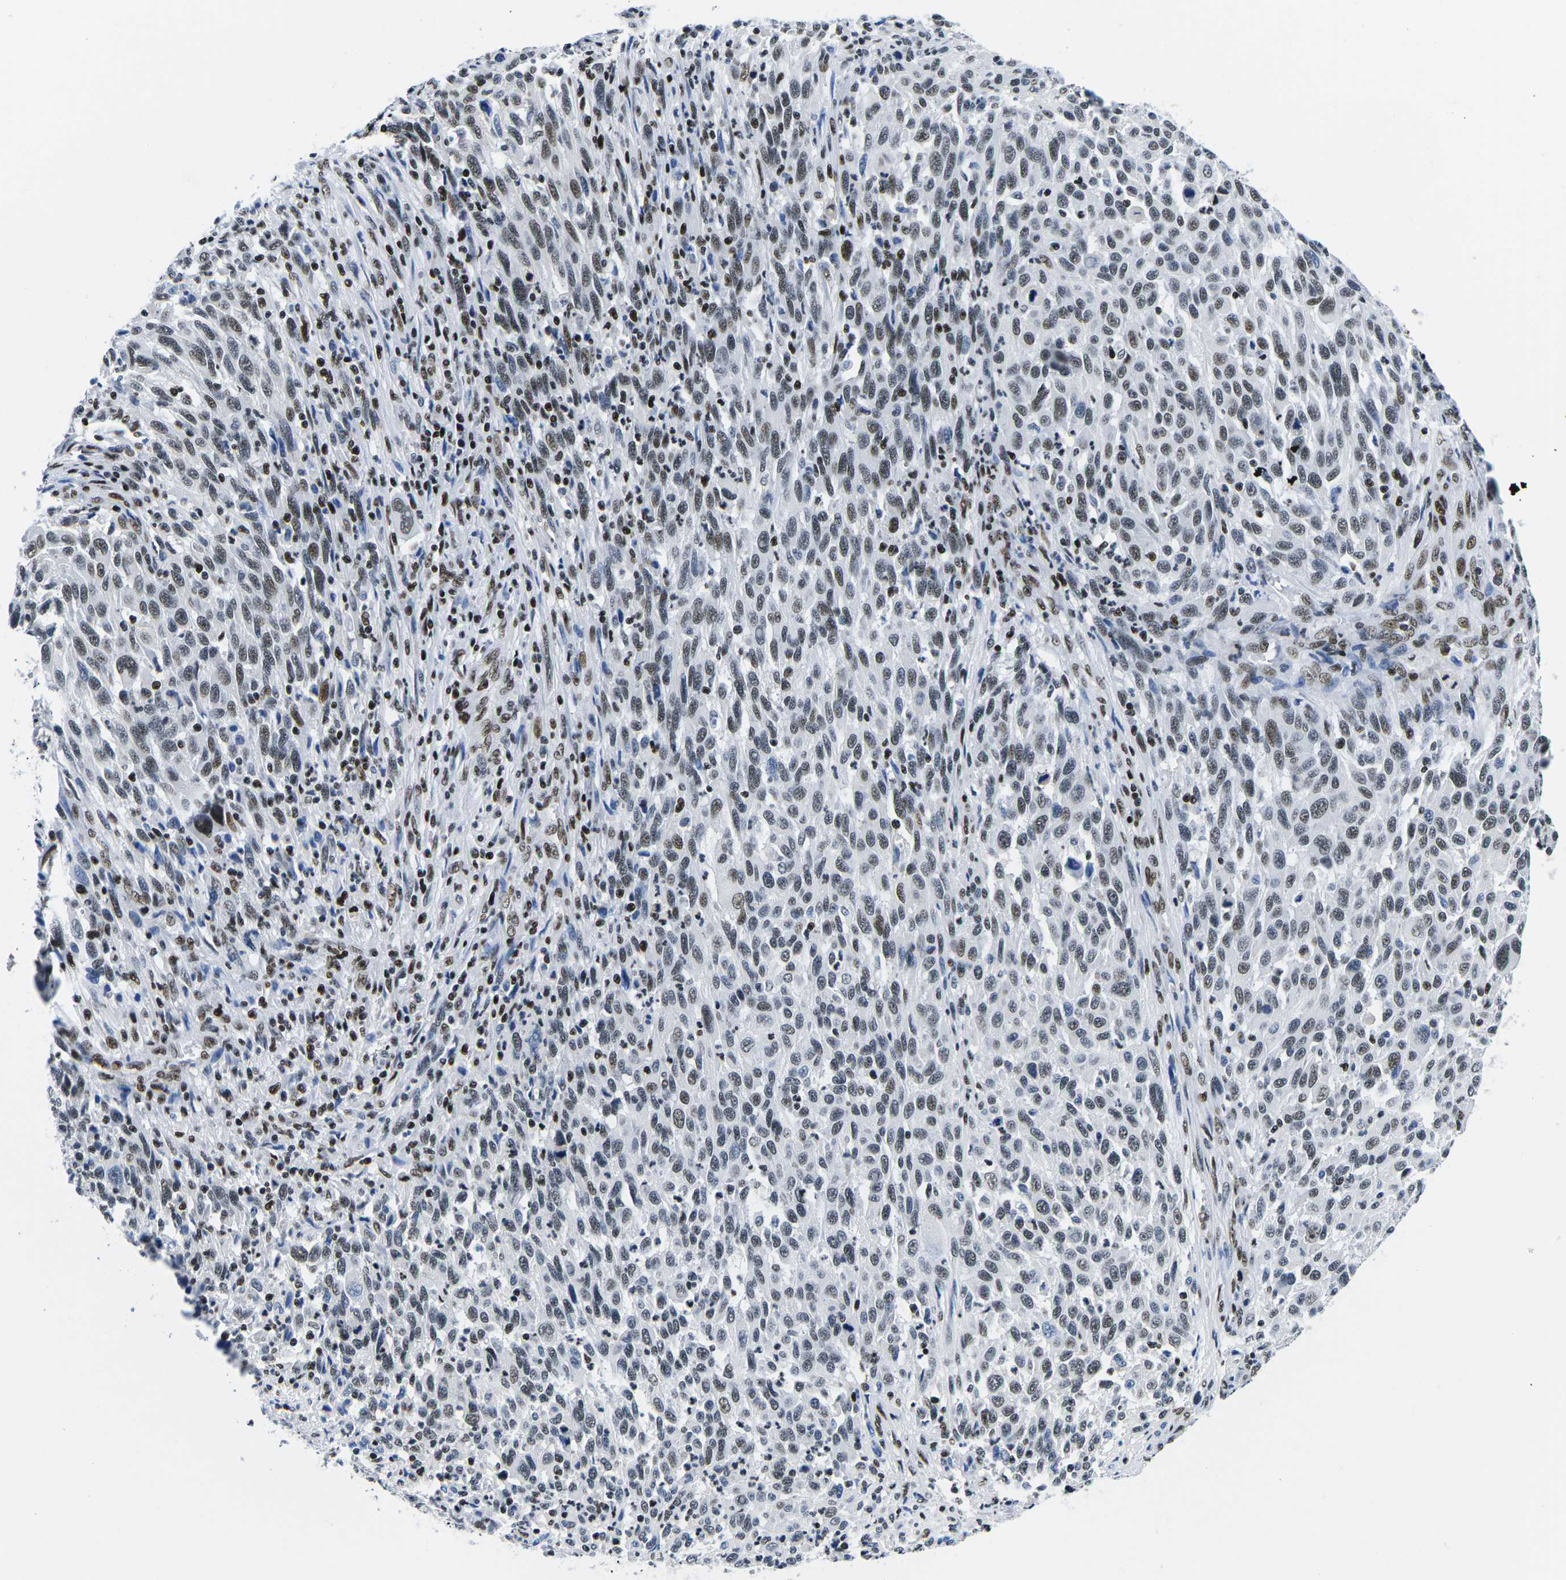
{"staining": {"intensity": "moderate", "quantity": ">75%", "location": "nuclear"}, "tissue": "melanoma", "cell_type": "Tumor cells", "image_type": "cancer", "snomed": [{"axis": "morphology", "description": "Malignant melanoma, Metastatic site"}, {"axis": "topography", "description": "Lymph node"}], "caption": "Malignant melanoma (metastatic site) stained with a brown dye displays moderate nuclear positive staining in about >75% of tumor cells.", "gene": "ATF1", "patient": {"sex": "male", "age": 61}}